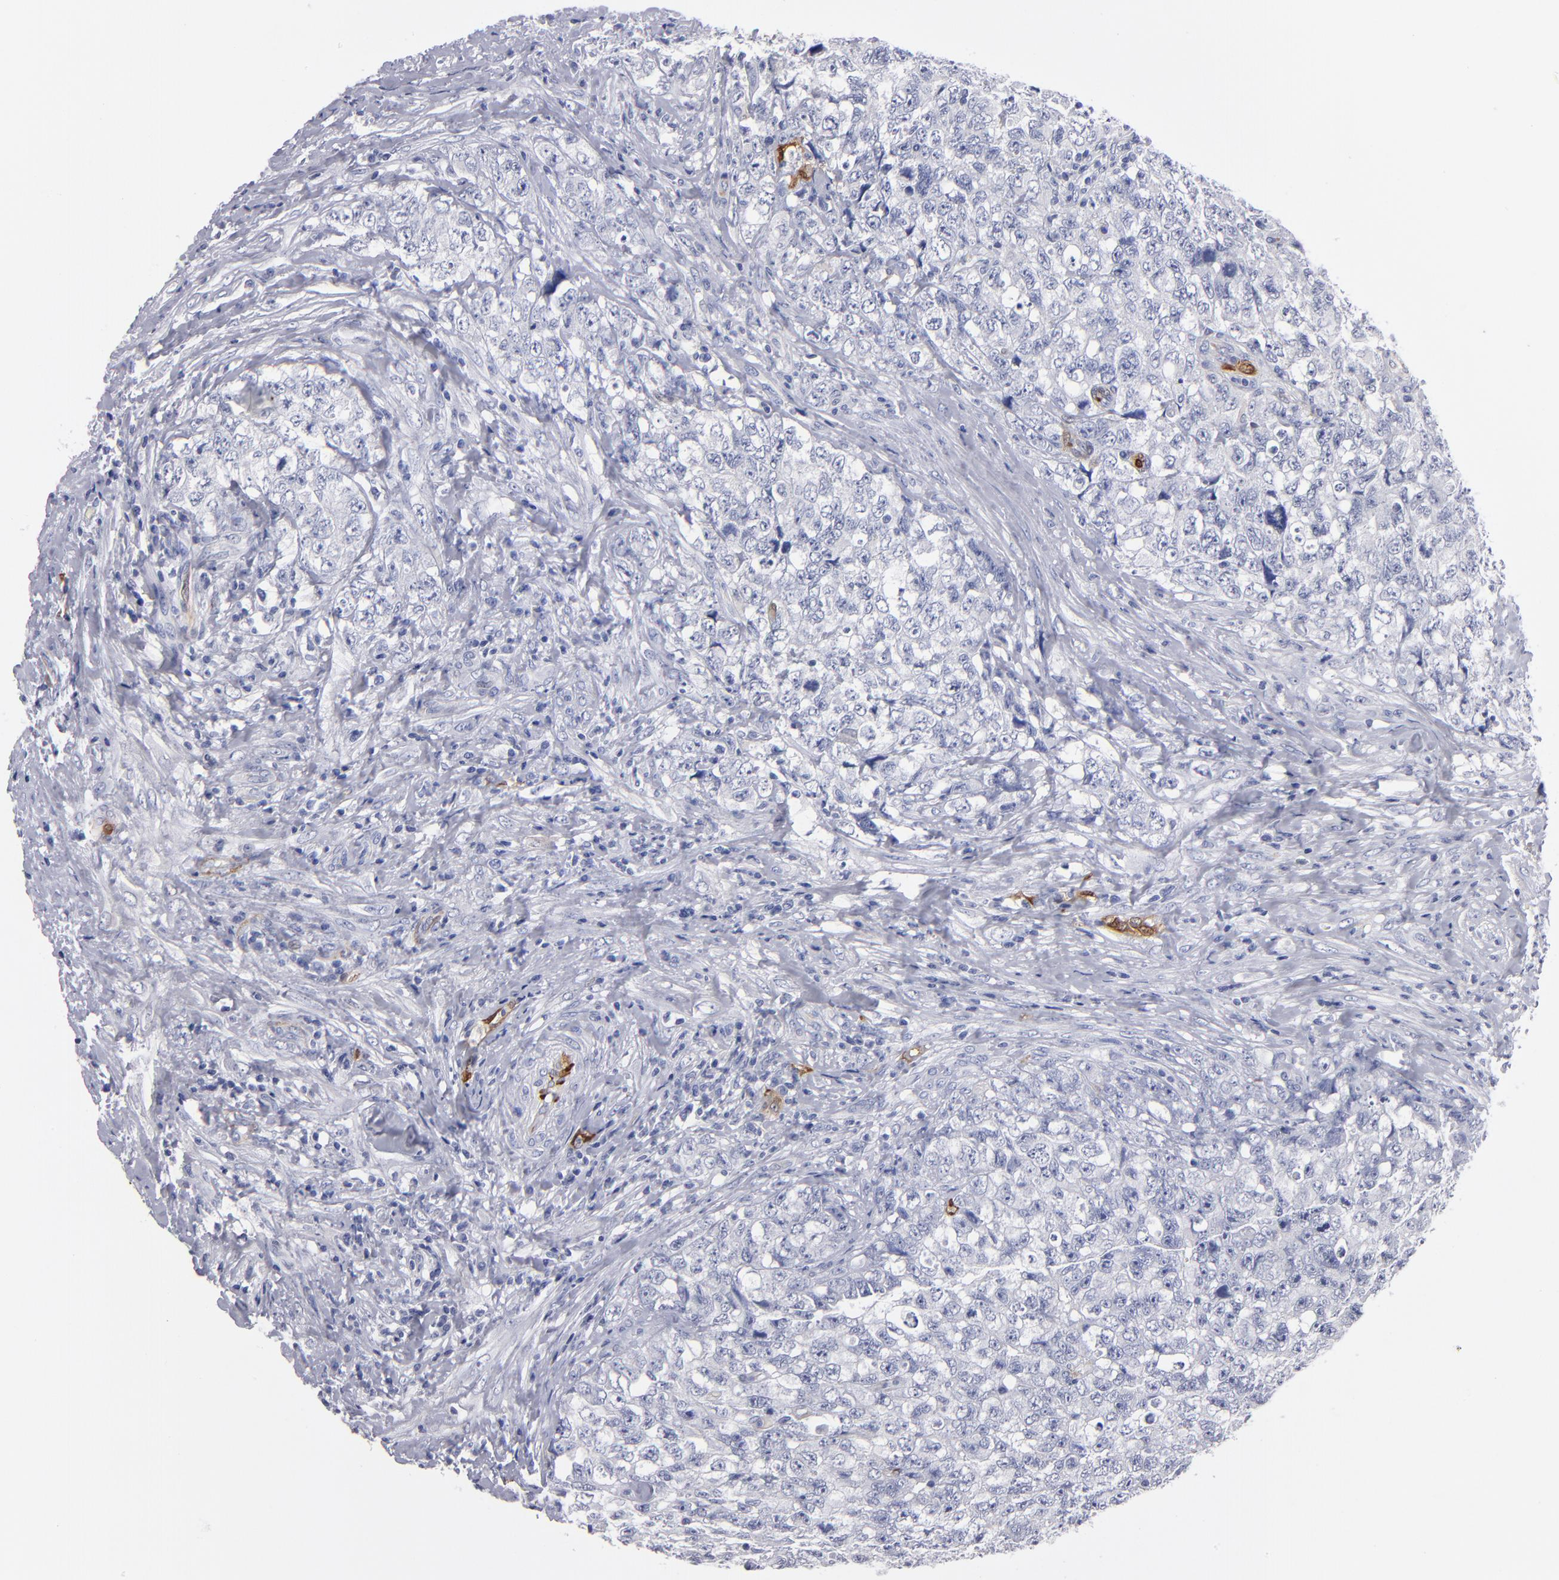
{"staining": {"intensity": "negative", "quantity": "none", "location": "none"}, "tissue": "testis cancer", "cell_type": "Tumor cells", "image_type": "cancer", "snomed": [{"axis": "morphology", "description": "Carcinoma, Embryonal, NOS"}, {"axis": "topography", "description": "Testis"}], "caption": "Testis embryonal carcinoma stained for a protein using IHC exhibits no expression tumor cells.", "gene": "FABP4", "patient": {"sex": "male", "age": 31}}